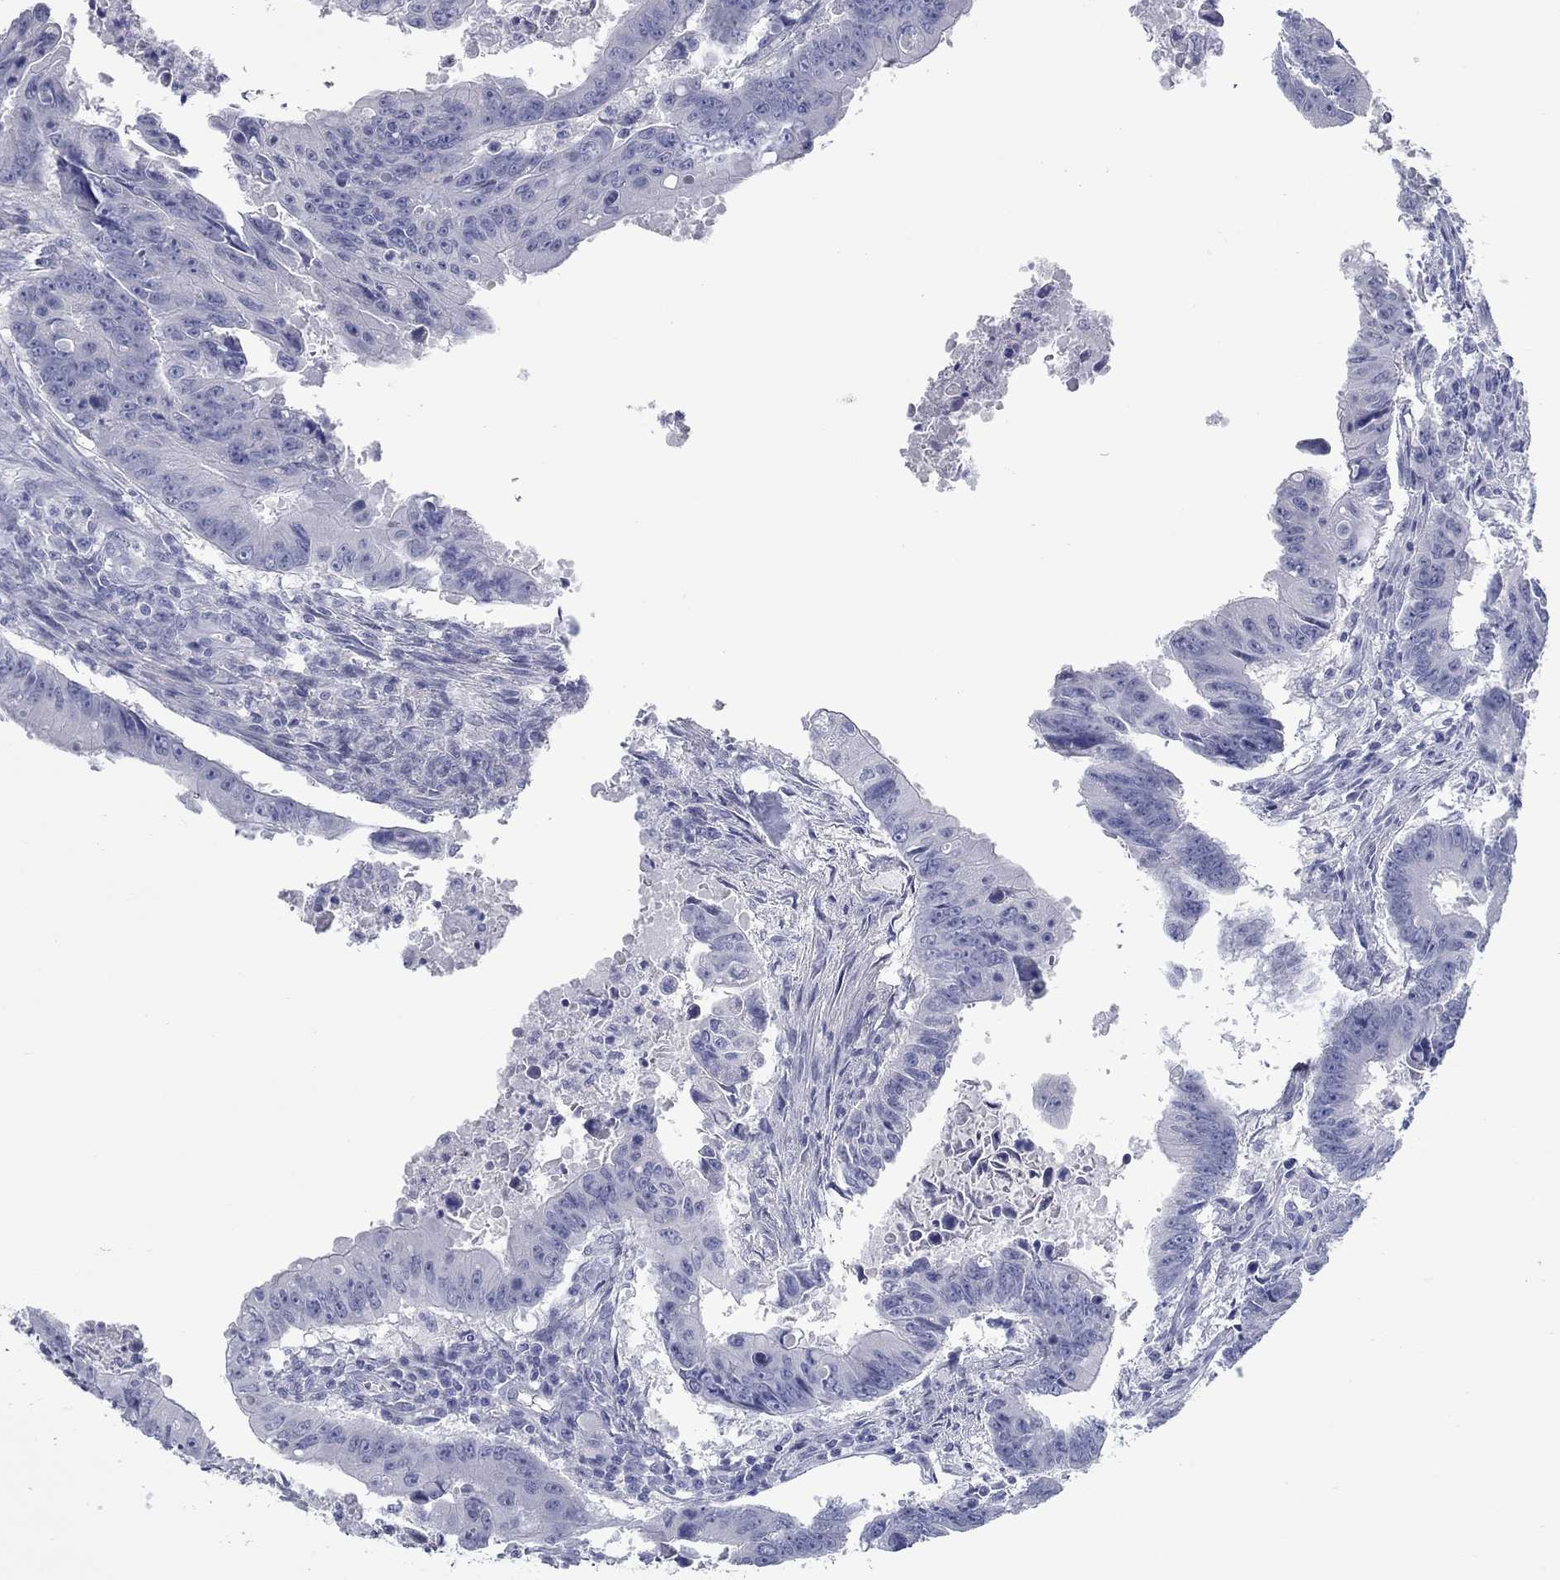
{"staining": {"intensity": "negative", "quantity": "none", "location": "none"}, "tissue": "colorectal cancer", "cell_type": "Tumor cells", "image_type": "cancer", "snomed": [{"axis": "morphology", "description": "Adenocarcinoma, NOS"}, {"axis": "topography", "description": "Colon"}], "caption": "Protein analysis of adenocarcinoma (colorectal) demonstrates no significant staining in tumor cells. (DAB (3,3'-diaminobenzidine) immunohistochemistry visualized using brightfield microscopy, high magnification).", "gene": "KIRREL2", "patient": {"sex": "female", "age": 87}}